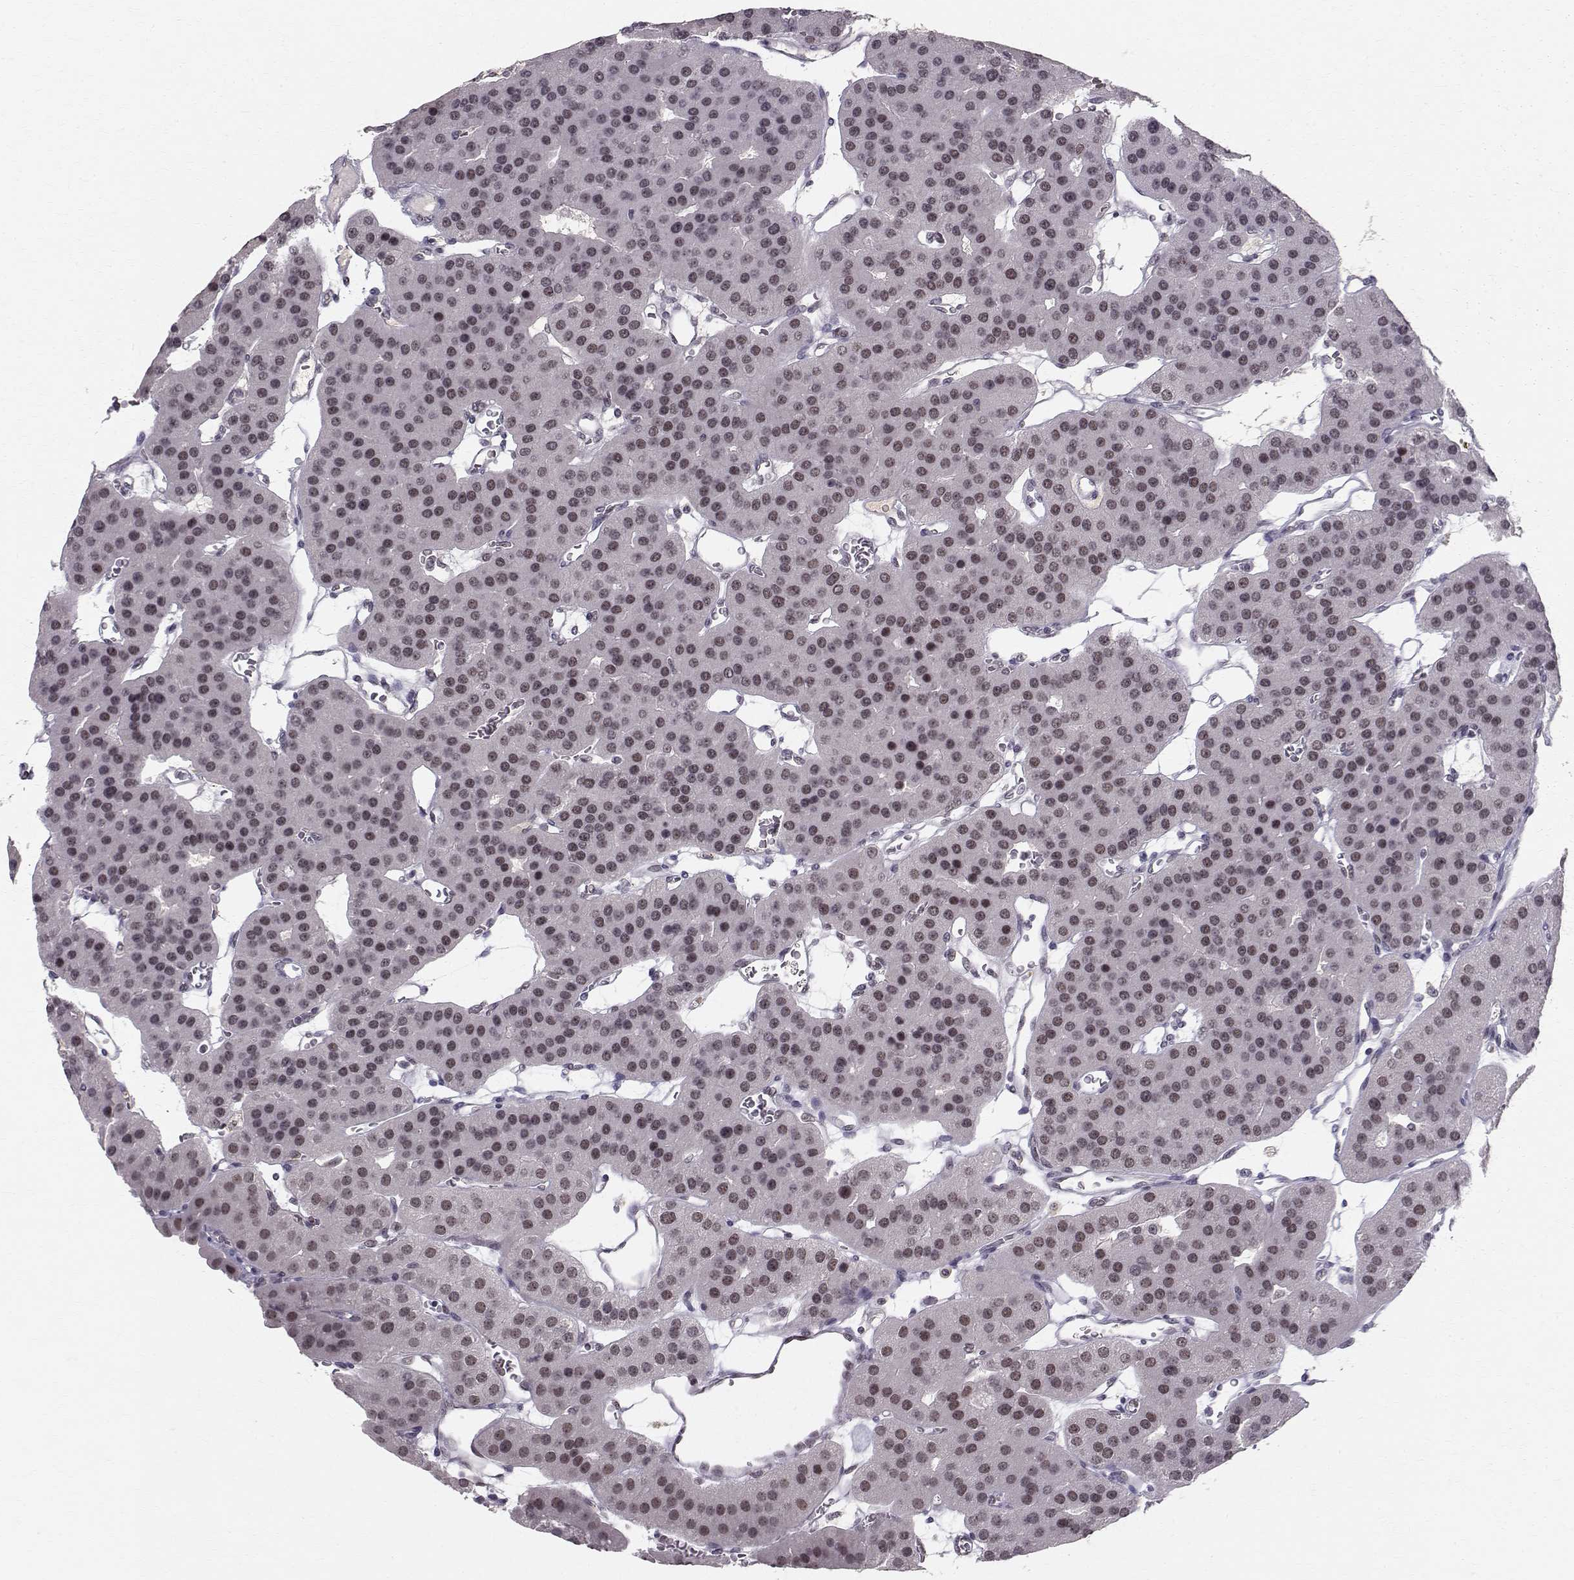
{"staining": {"intensity": "negative", "quantity": "none", "location": "none"}, "tissue": "parathyroid gland", "cell_type": "Glandular cells", "image_type": "normal", "snomed": [{"axis": "morphology", "description": "Normal tissue, NOS"}, {"axis": "morphology", "description": "Adenoma, NOS"}, {"axis": "topography", "description": "Parathyroid gland"}], "caption": "The immunohistochemistry photomicrograph has no significant positivity in glandular cells of parathyroid gland.", "gene": "RPP38", "patient": {"sex": "female", "age": 86}}